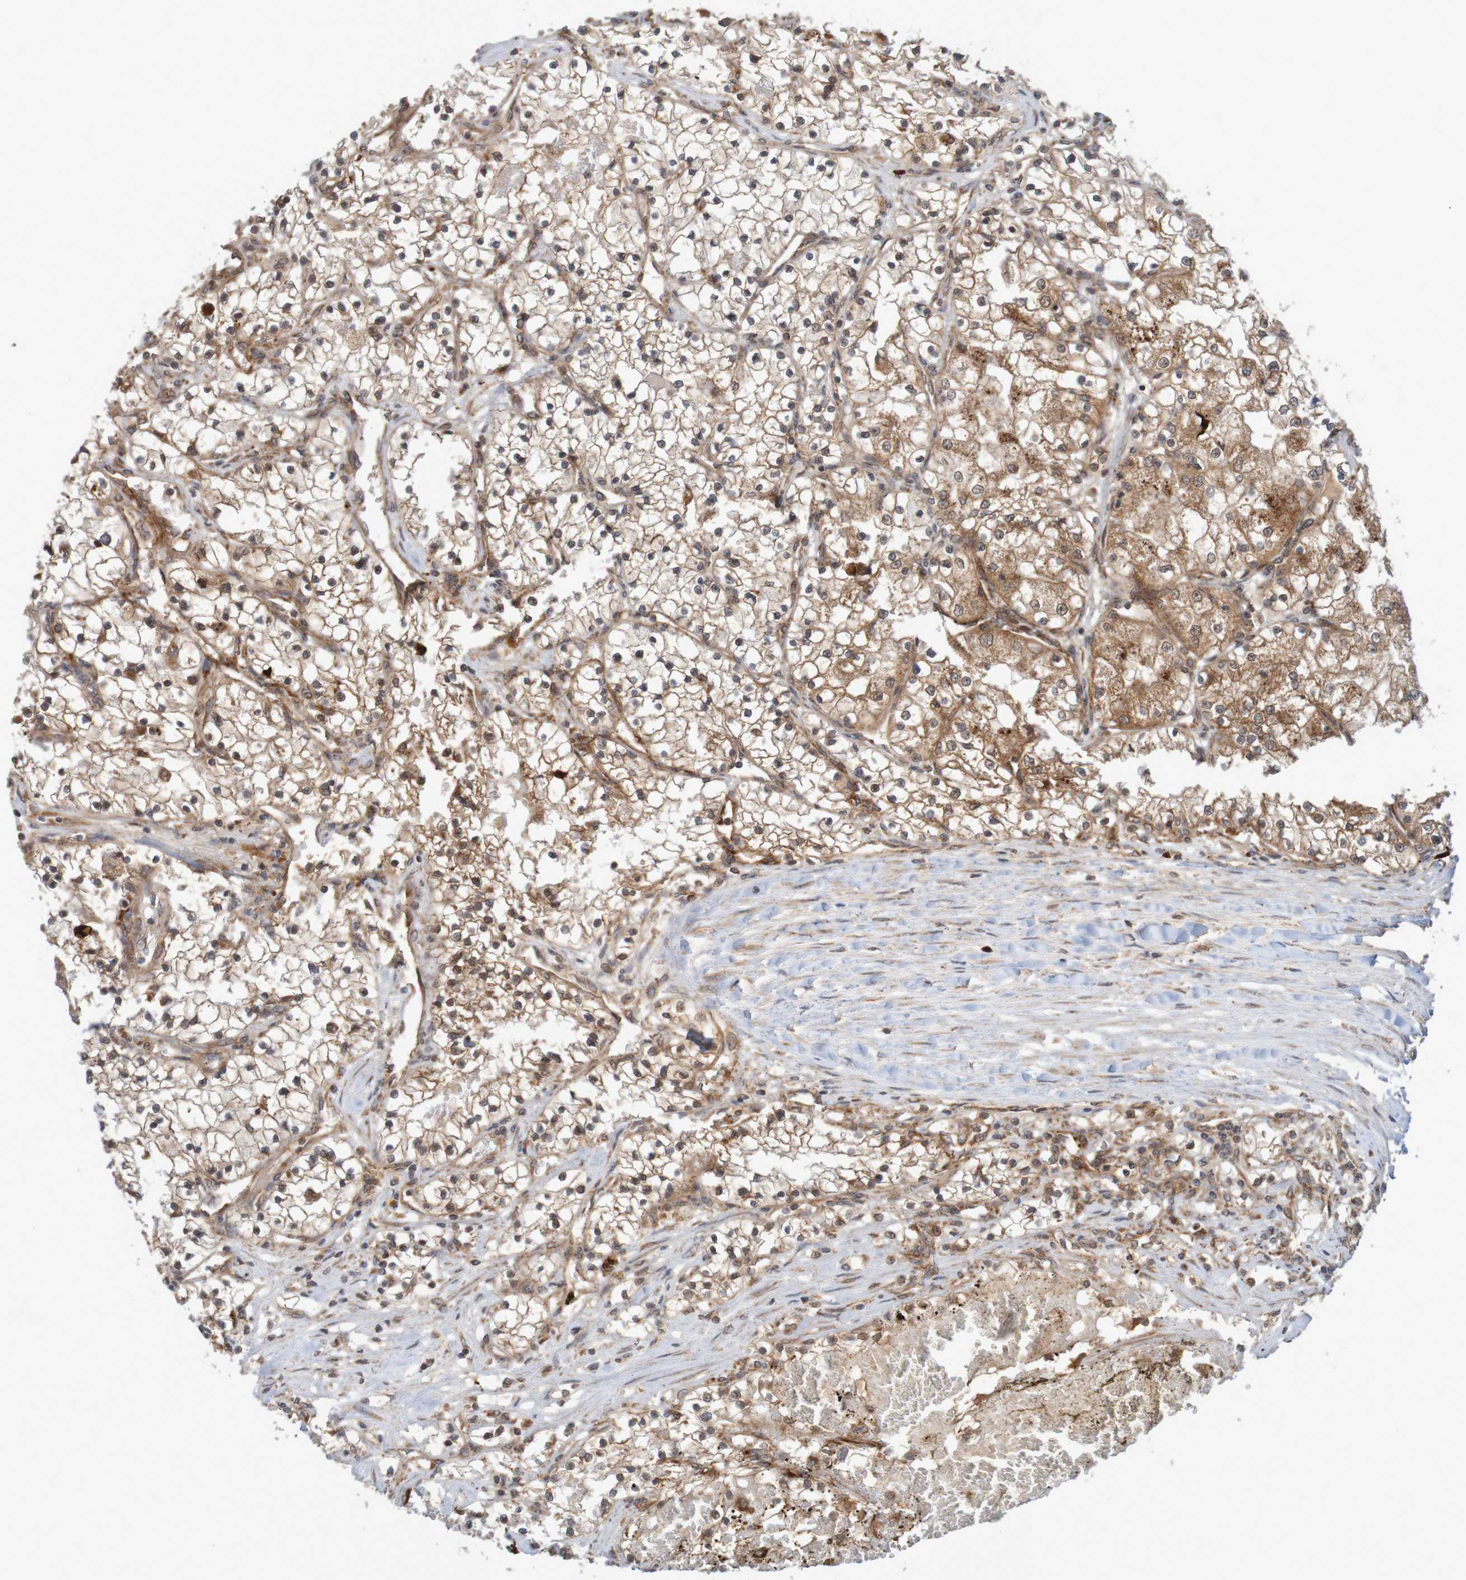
{"staining": {"intensity": "moderate", "quantity": ">75%", "location": "cytoplasmic/membranous"}, "tissue": "renal cancer", "cell_type": "Tumor cells", "image_type": "cancer", "snomed": [{"axis": "morphology", "description": "Adenocarcinoma, NOS"}, {"axis": "topography", "description": "Kidney"}], "caption": "Moderate cytoplasmic/membranous protein positivity is seen in approximately >75% of tumor cells in adenocarcinoma (renal).", "gene": "MRPL52", "patient": {"sex": "male", "age": 68}}